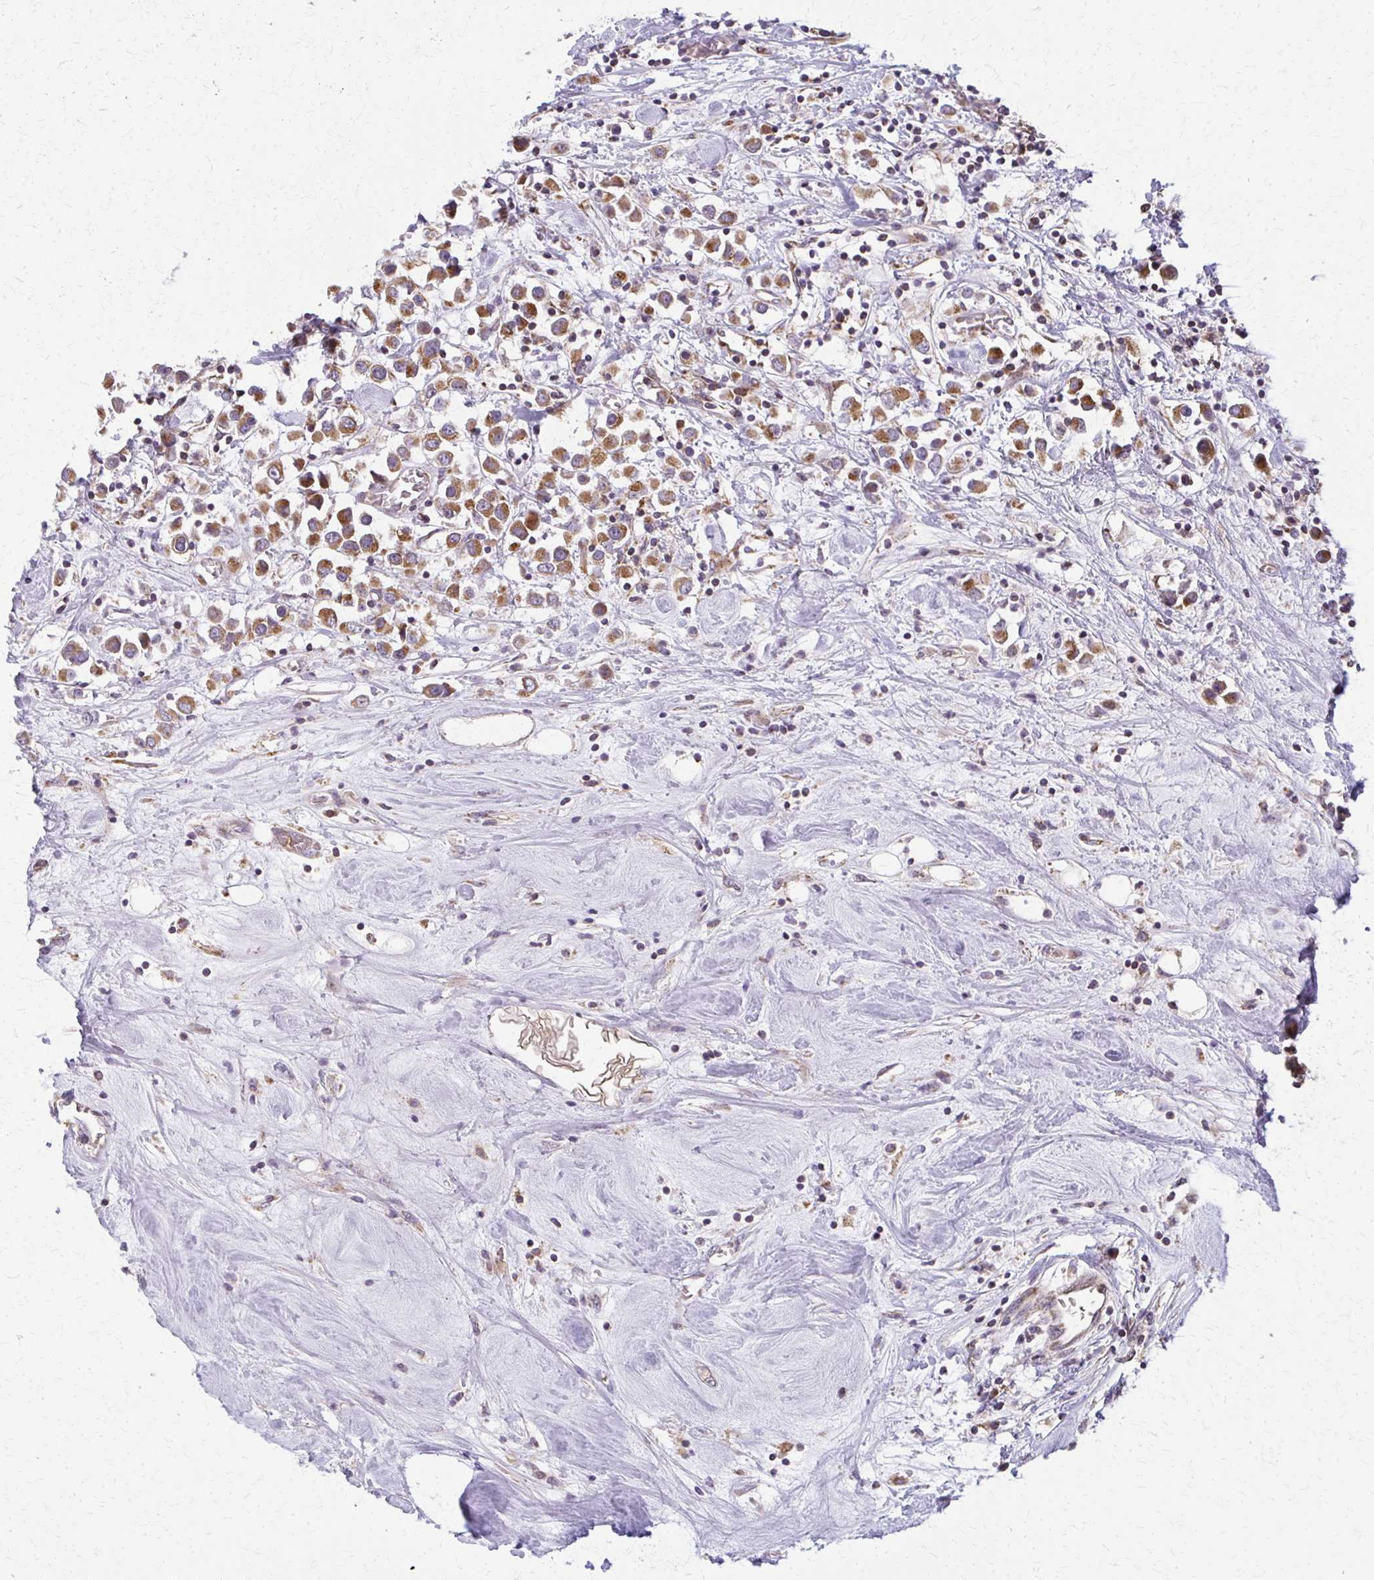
{"staining": {"intensity": "moderate", "quantity": ">75%", "location": "cytoplasmic/membranous"}, "tissue": "breast cancer", "cell_type": "Tumor cells", "image_type": "cancer", "snomed": [{"axis": "morphology", "description": "Duct carcinoma"}, {"axis": "topography", "description": "Breast"}], "caption": "High-power microscopy captured an IHC photomicrograph of breast cancer (invasive ductal carcinoma), revealing moderate cytoplasmic/membranous expression in about >75% of tumor cells.", "gene": "MCCC1", "patient": {"sex": "female", "age": 61}}